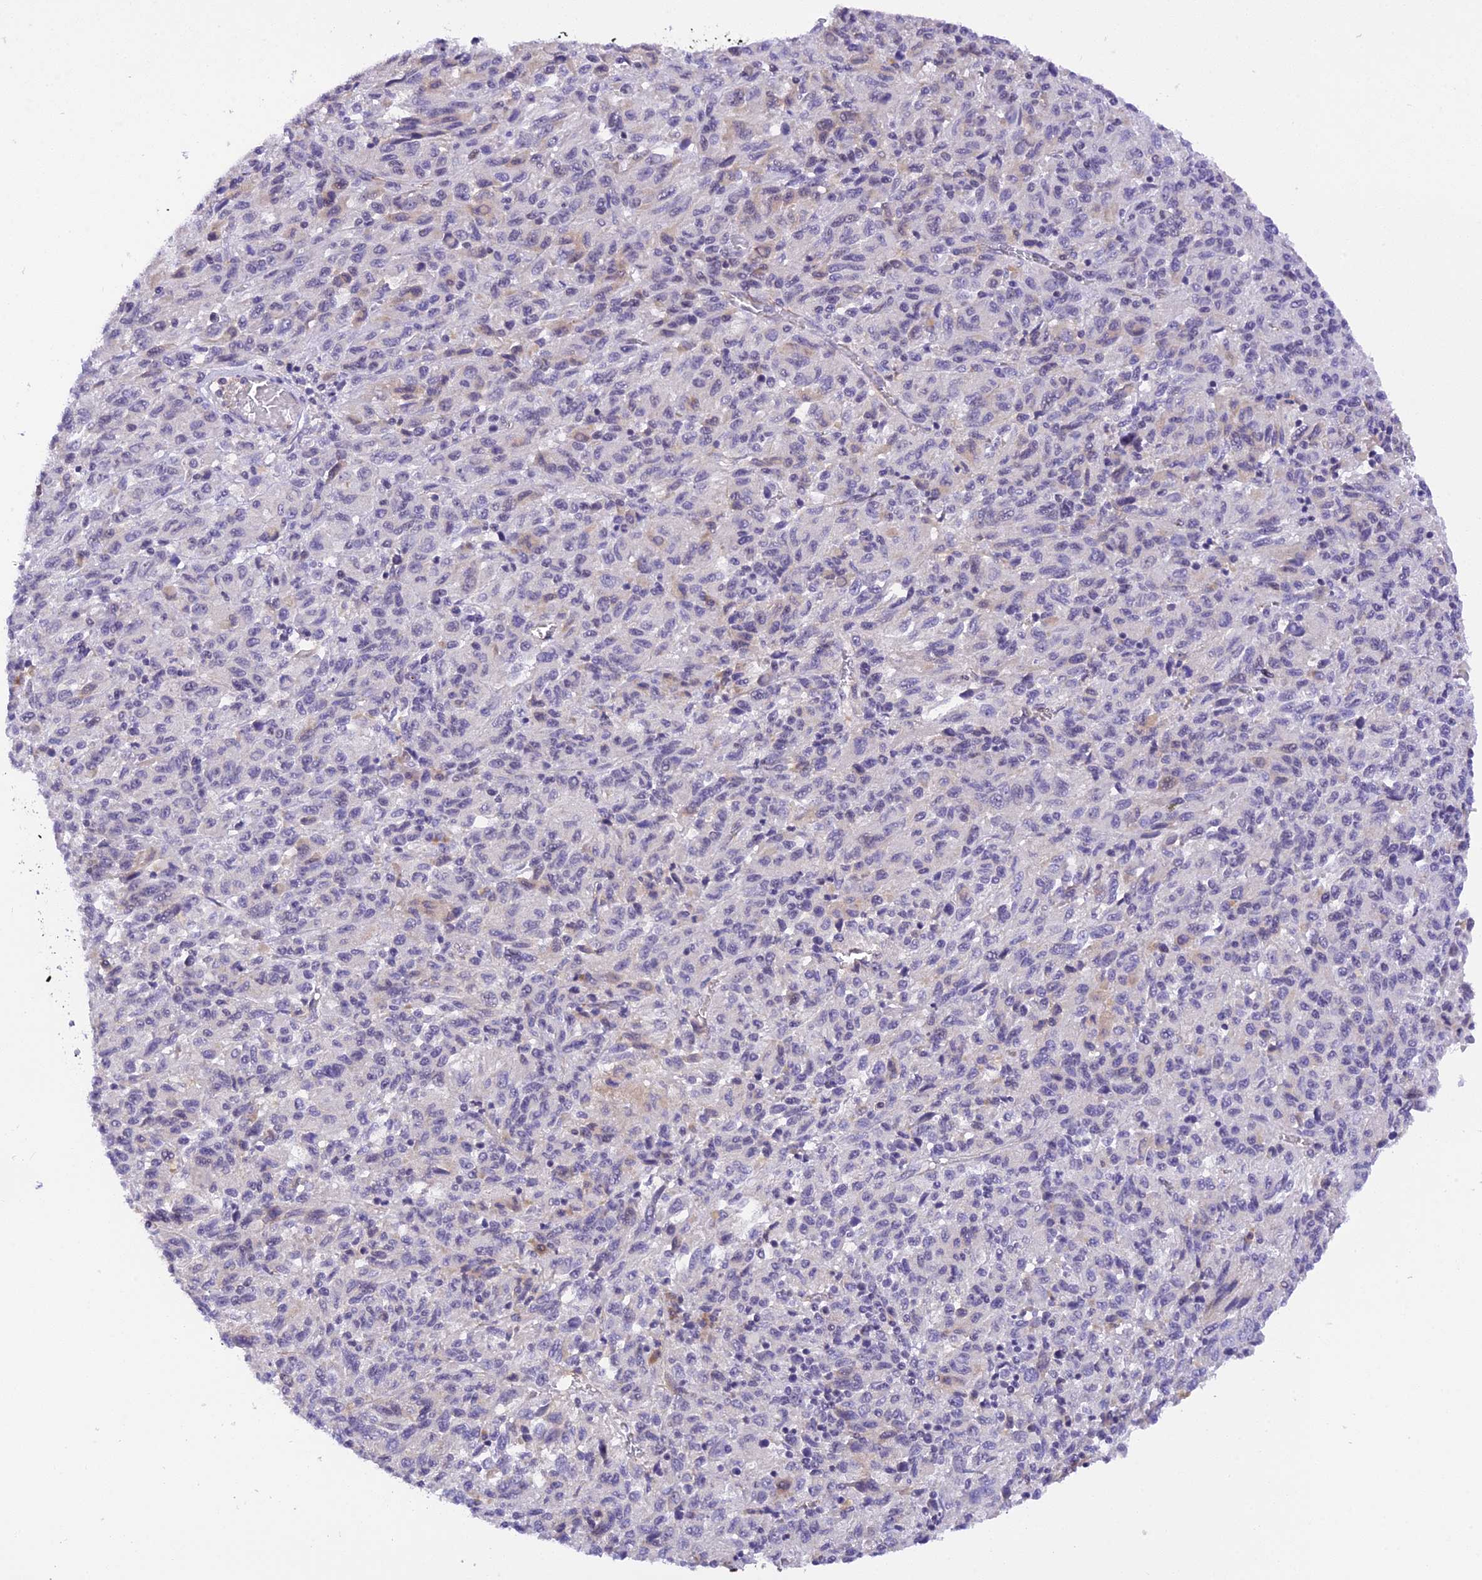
{"staining": {"intensity": "negative", "quantity": "none", "location": "none"}, "tissue": "melanoma", "cell_type": "Tumor cells", "image_type": "cancer", "snomed": [{"axis": "morphology", "description": "Malignant melanoma, Metastatic site"}, {"axis": "topography", "description": "Lung"}], "caption": "A photomicrograph of malignant melanoma (metastatic site) stained for a protein demonstrates no brown staining in tumor cells.", "gene": "THAP11", "patient": {"sex": "male", "age": 64}}